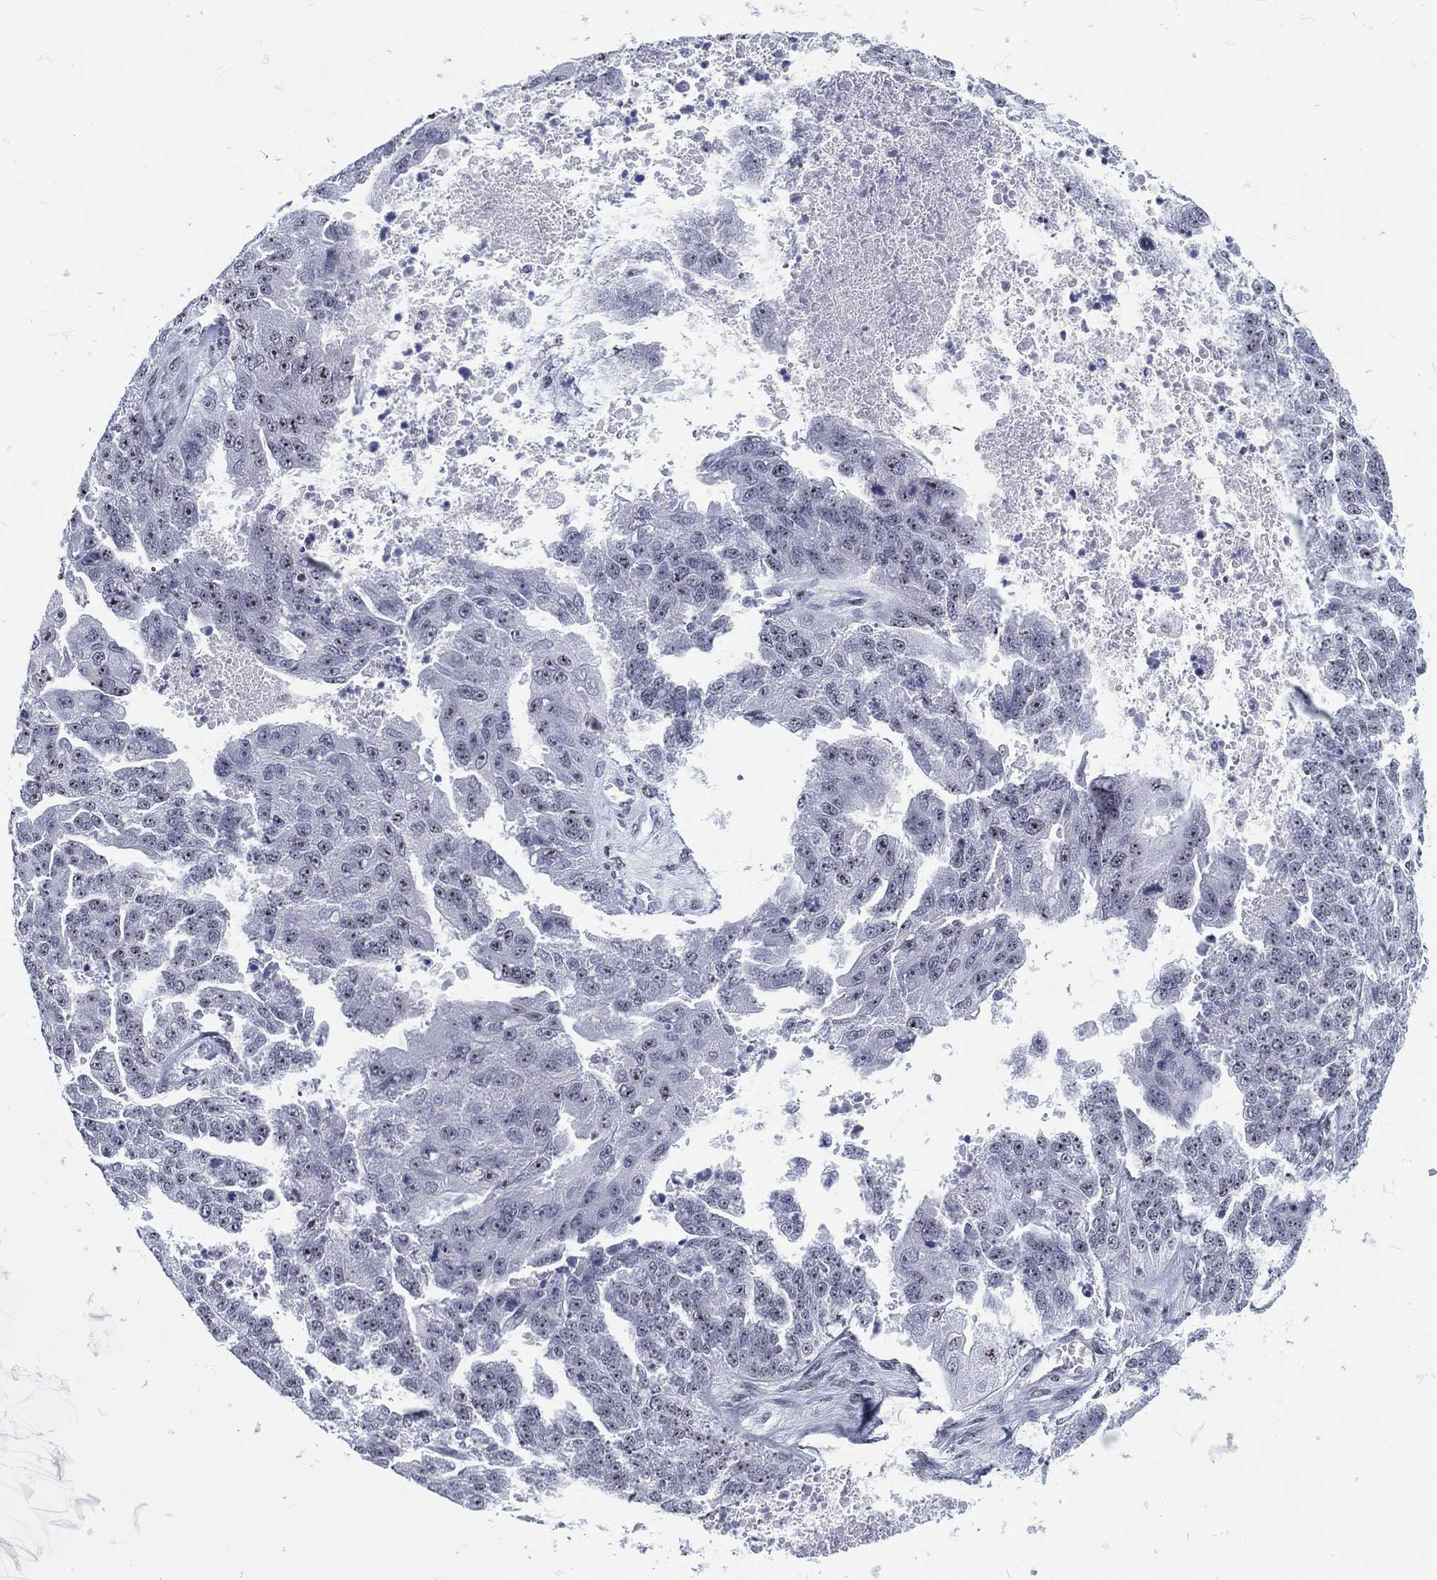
{"staining": {"intensity": "negative", "quantity": "none", "location": "none"}, "tissue": "ovarian cancer", "cell_type": "Tumor cells", "image_type": "cancer", "snomed": [{"axis": "morphology", "description": "Cystadenocarcinoma, serous, NOS"}, {"axis": "topography", "description": "Ovary"}], "caption": "Ovarian serous cystadenocarcinoma was stained to show a protein in brown. There is no significant staining in tumor cells. (DAB (3,3'-diaminobenzidine) immunohistochemistry visualized using brightfield microscopy, high magnification).", "gene": "MAPK8IP1", "patient": {"sex": "female", "age": 58}}